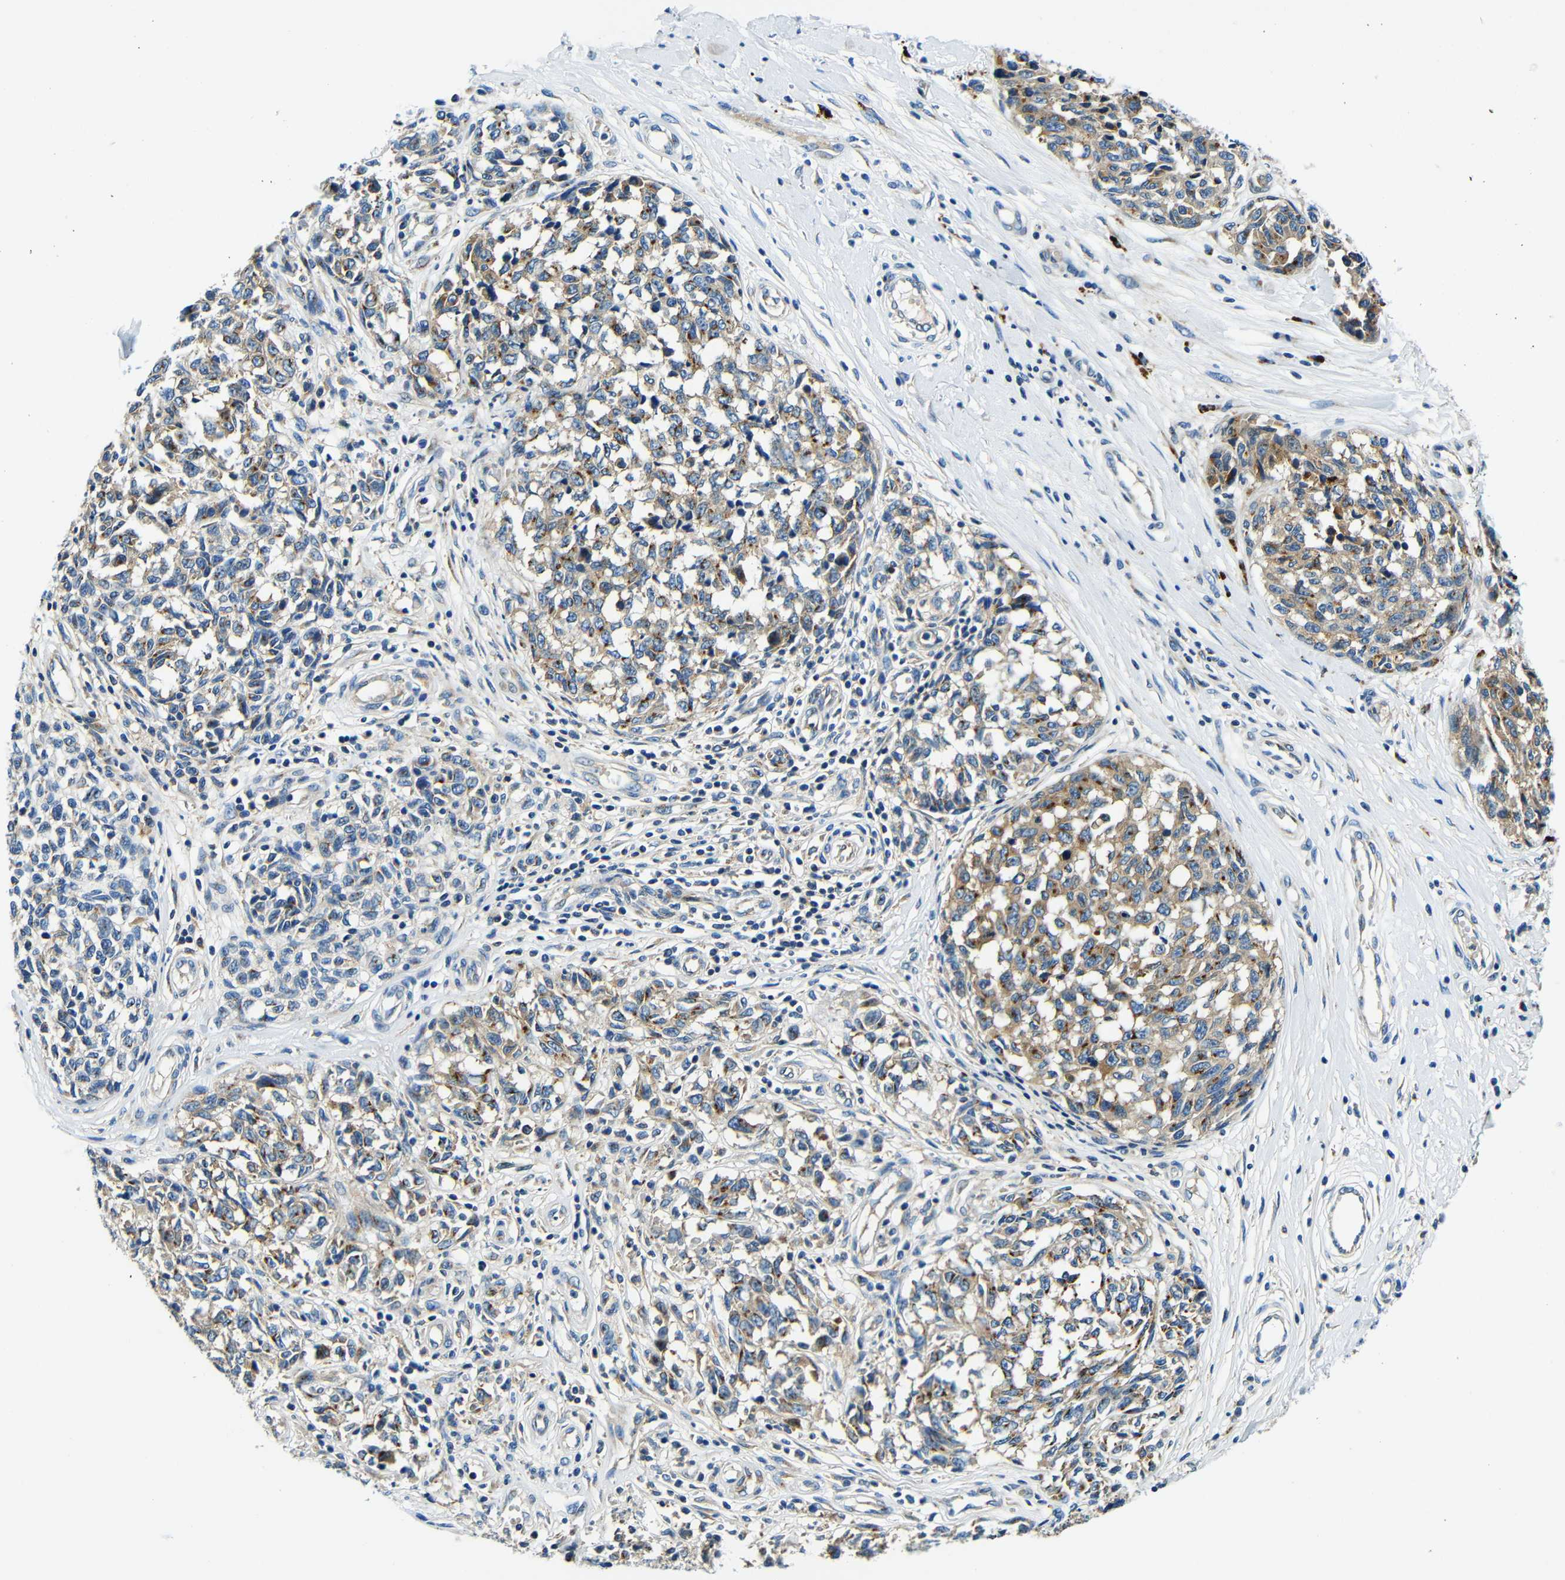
{"staining": {"intensity": "moderate", "quantity": ">75%", "location": "cytoplasmic/membranous"}, "tissue": "melanoma", "cell_type": "Tumor cells", "image_type": "cancer", "snomed": [{"axis": "morphology", "description": "Malignant melanoma, NOS"}, {"axis": "topography", "description": "Skin"}], "caption": "An IHC micrograph of tumor tissue is shown. Protein staining in brown highlights moderate cytoplasmic/membranous positivity in malignant melanoma within tumor cells.", "gene": "USO1", "patient": {"sex": "female", "age": 64}}